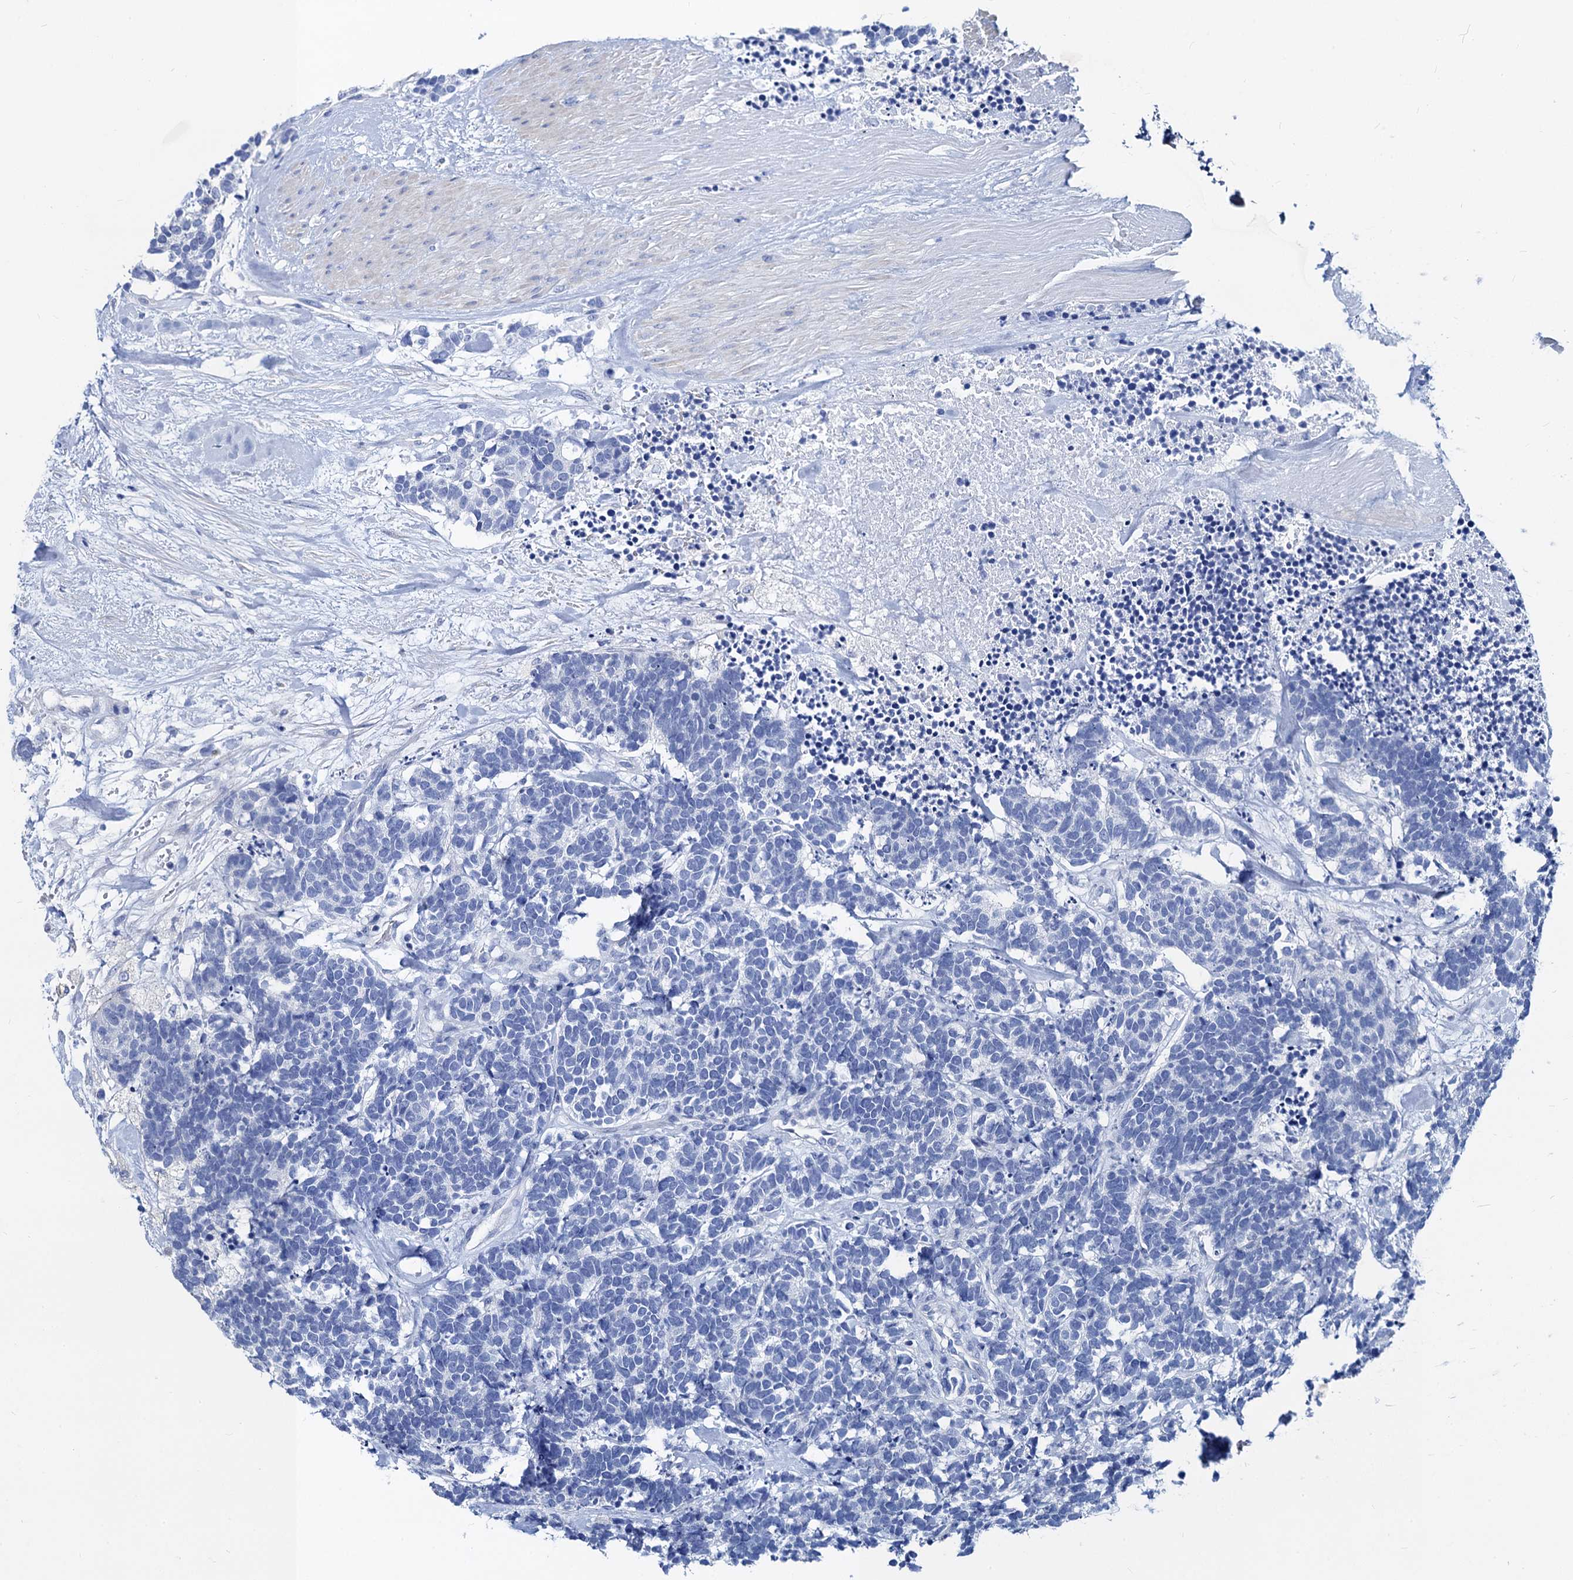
{"staining": {"intensity": "negative", "quantity": "none", "location": "none"}, "tissue": "carcinoid", "cell_type": "Tumor cells", "image_type": "cancer", "snomed": [{"axis": "morphology", "description": "Carcinoma, NOS"}, {"axis": "morphology", "description": "Carcinoid, malignant, NOS"}, {"axis": "topography", "description": "Urinary bladder"}], "caption": "Protein analysis of malignant carcinoid displays no significant positivity in tumor cells. (DAB immunohistochemistry visualized using brightfield microscopy, high magnification).", "gene": "RBP3", "patient": {"sex": "male", "age": 57}}